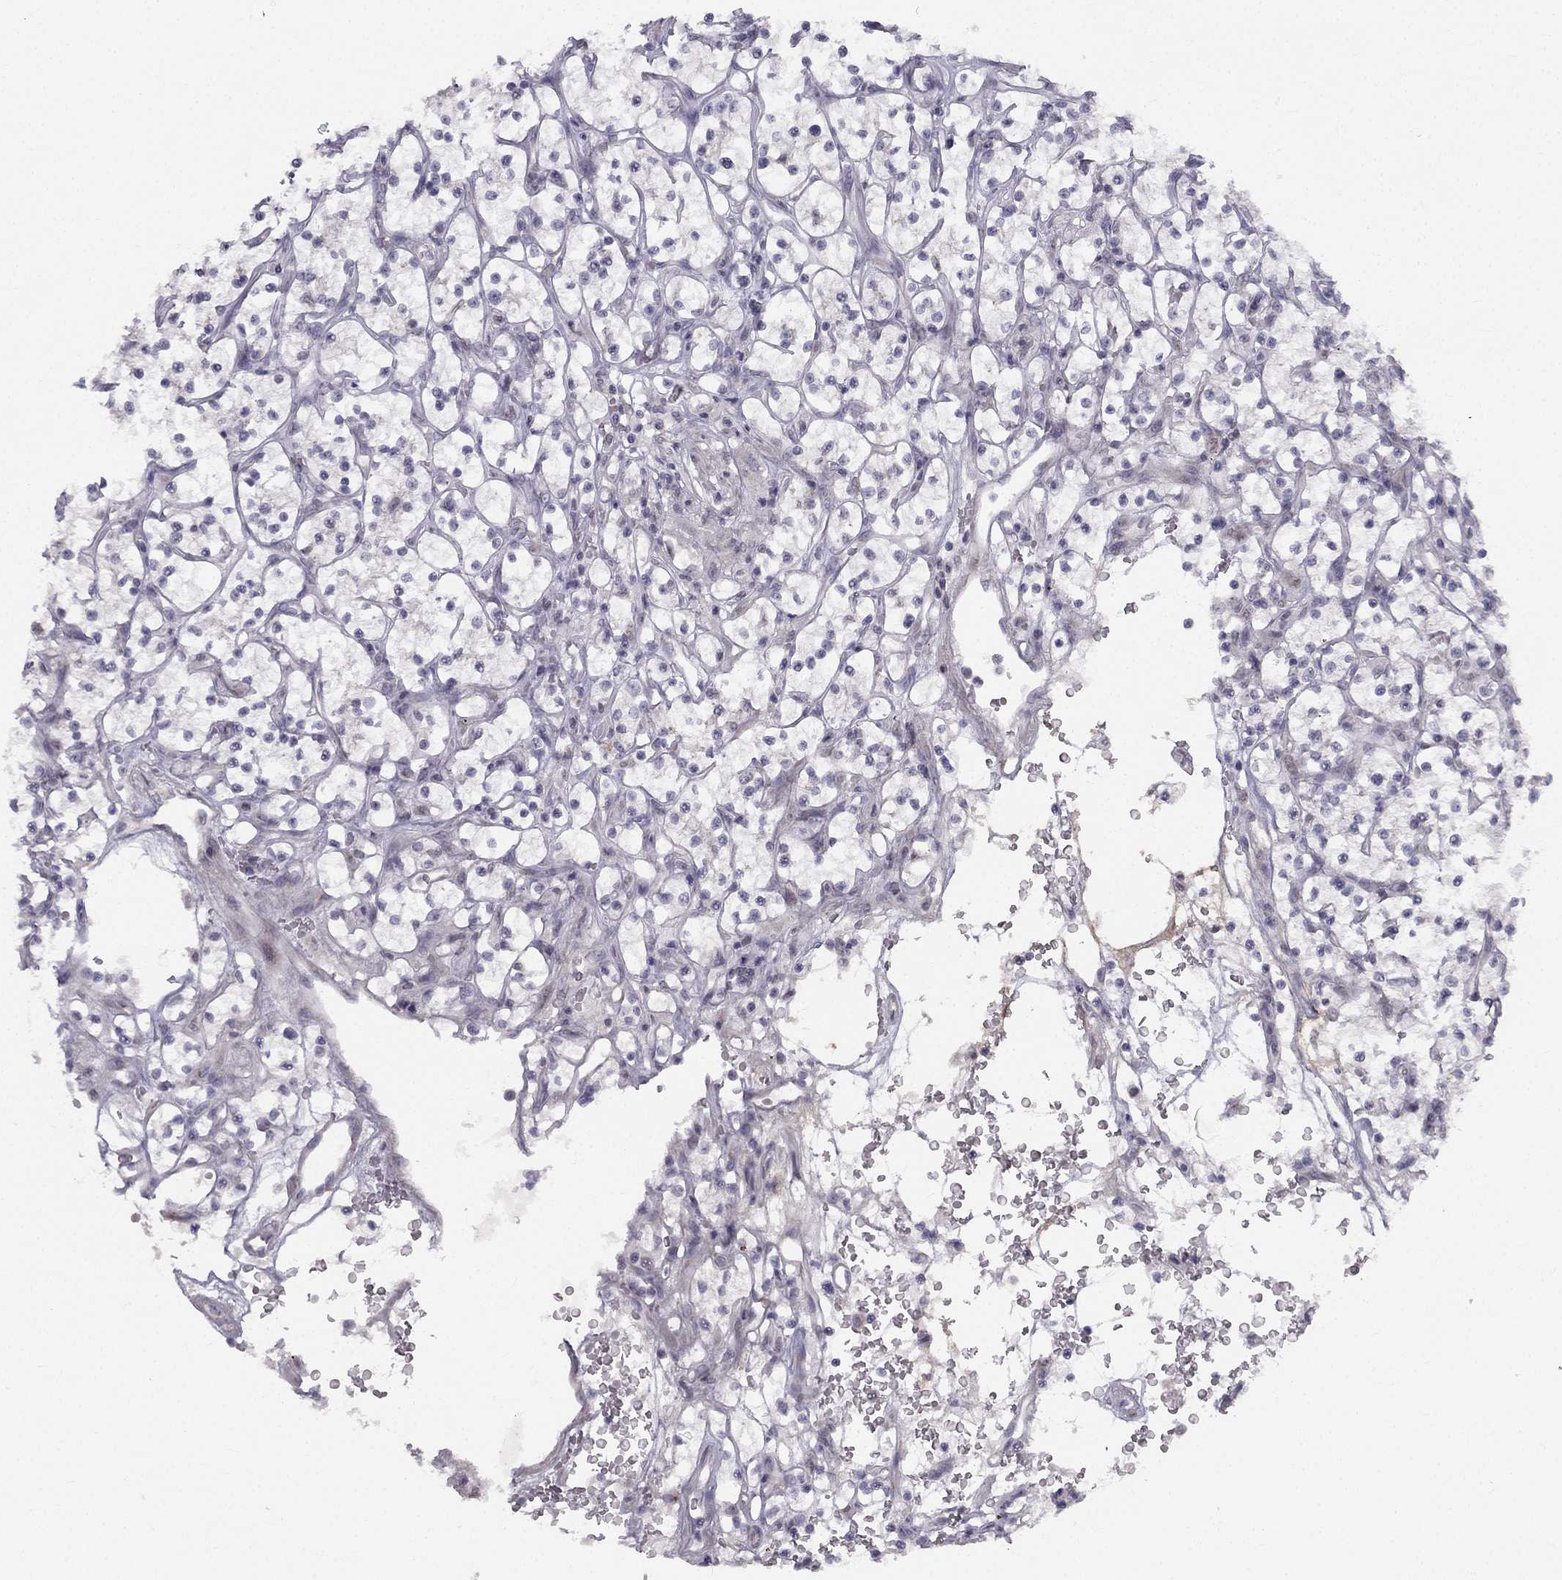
{"staining": {"intensity": "negative", "quantity": "none", "location": "none"}, "tissue": "renal cancer", "cell_type": "Tumor cells", "image_type": "cancer", "snomed": [{"axis": "morphology", "description": "Adenocarcinoma, NOS"}, {"axis": "topography", "description": "Kidney"}], "caption": "Human renal cancer (adenocarcinoma) stained for a protein using immunohistochemistry (IHC) displays no positivity in tumor cells.", "gene": "TRPS1", "patient": {"sex": "female", "age": 64}}